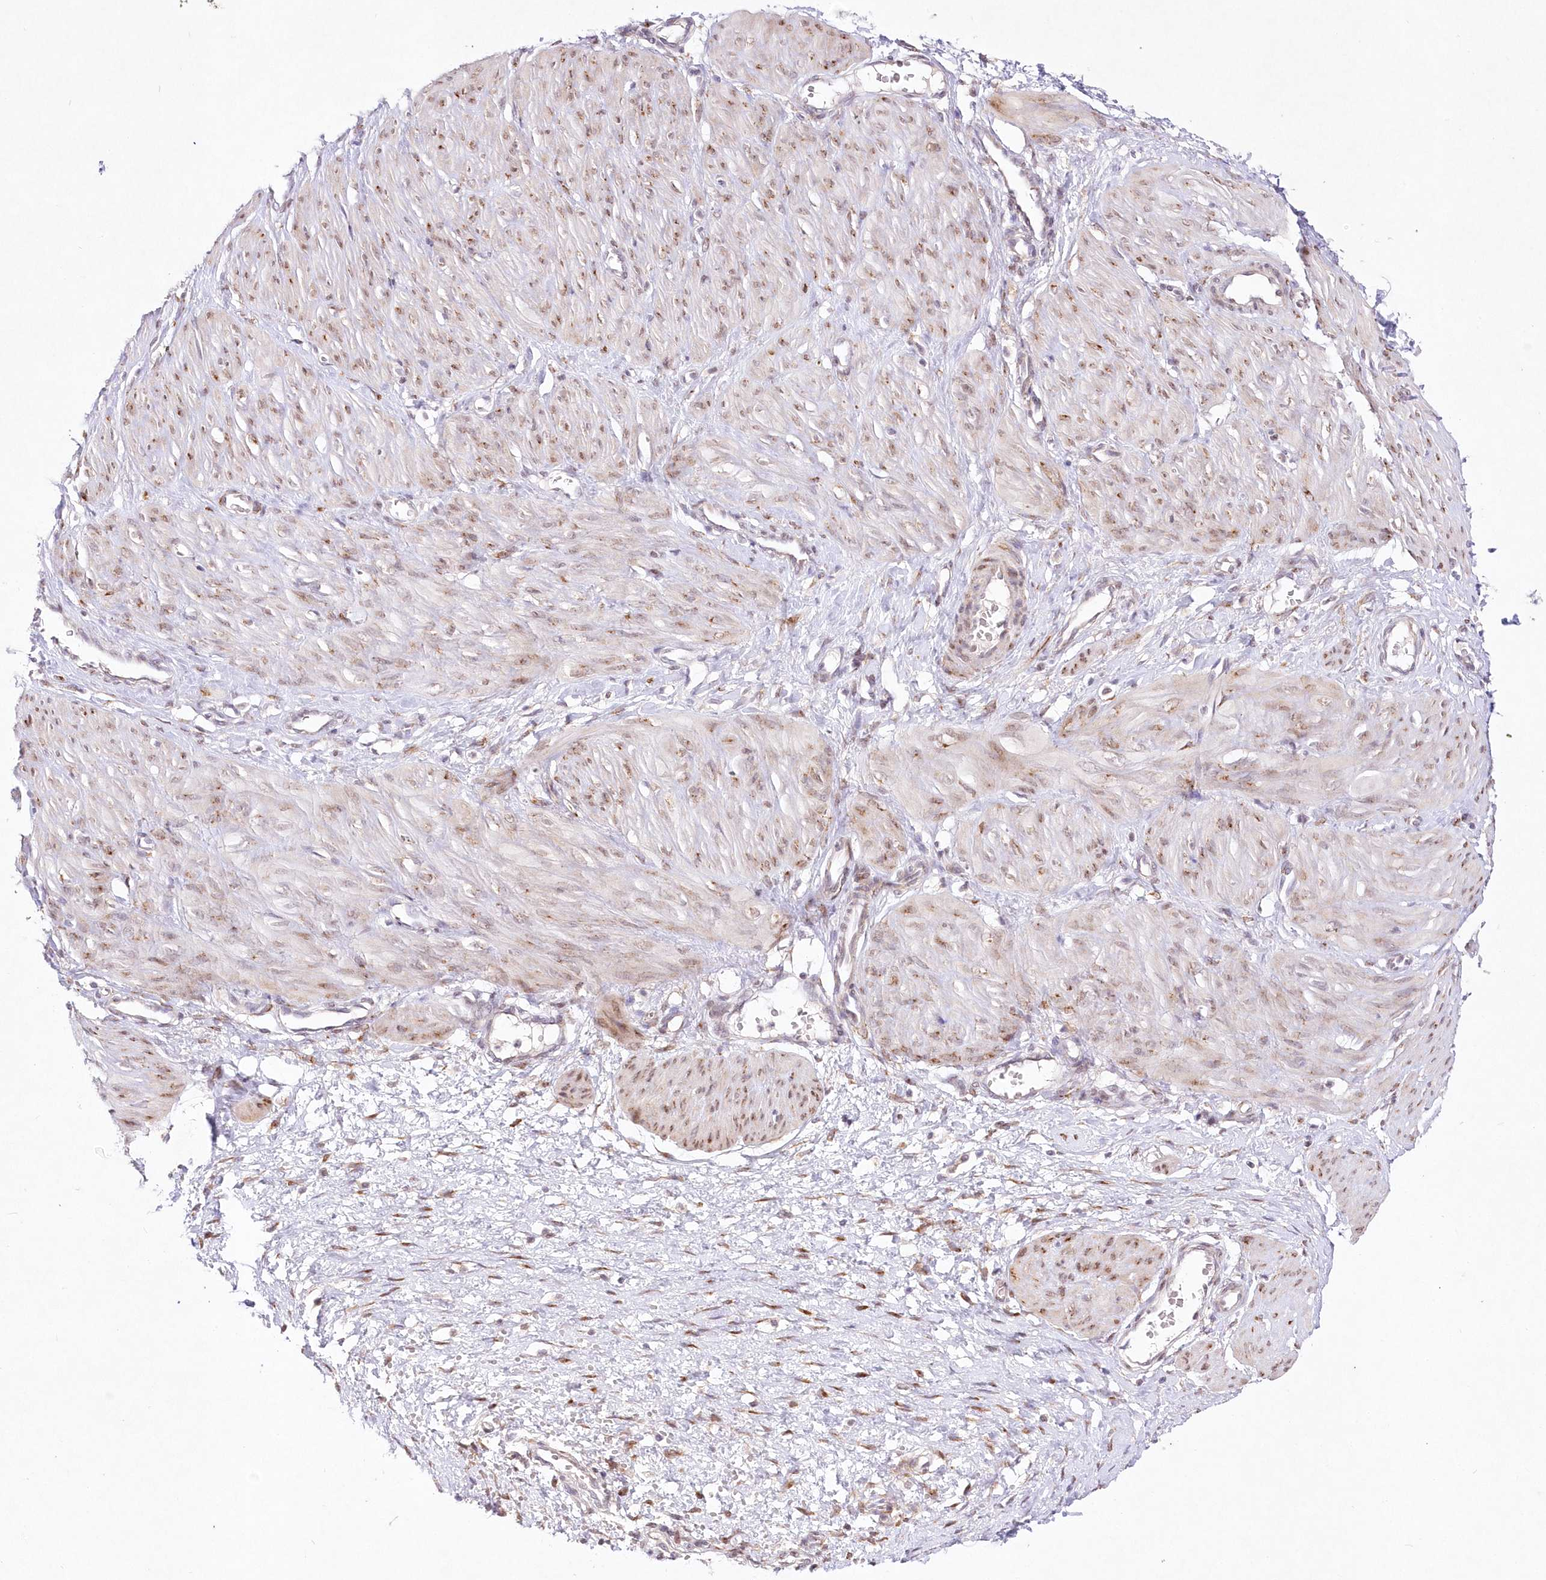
{"staining": {"intensity": "moderate", "quantity": "25%-75%", "location": "nuclear"}, "tissue": "smooth muscle", "cell_type": "Smooth muscle cells", "image_type": "normal", "snomed": [{"axis": "morphology", "description": "Normal tissue, NOS"}, {"axis": "topography", "description": "Endometrium"}], "caption": "High-magnification brightfield microscopy of normal smooth muscle stained with DAB (brown) and counterstained with hematoxylin (blue). smooth muscle cells exhibit moderate nuclear staining is identified in approximately25%-75% of cells.", "gene": "LDB1", "patient": {"sex": "female", "age": 33}}